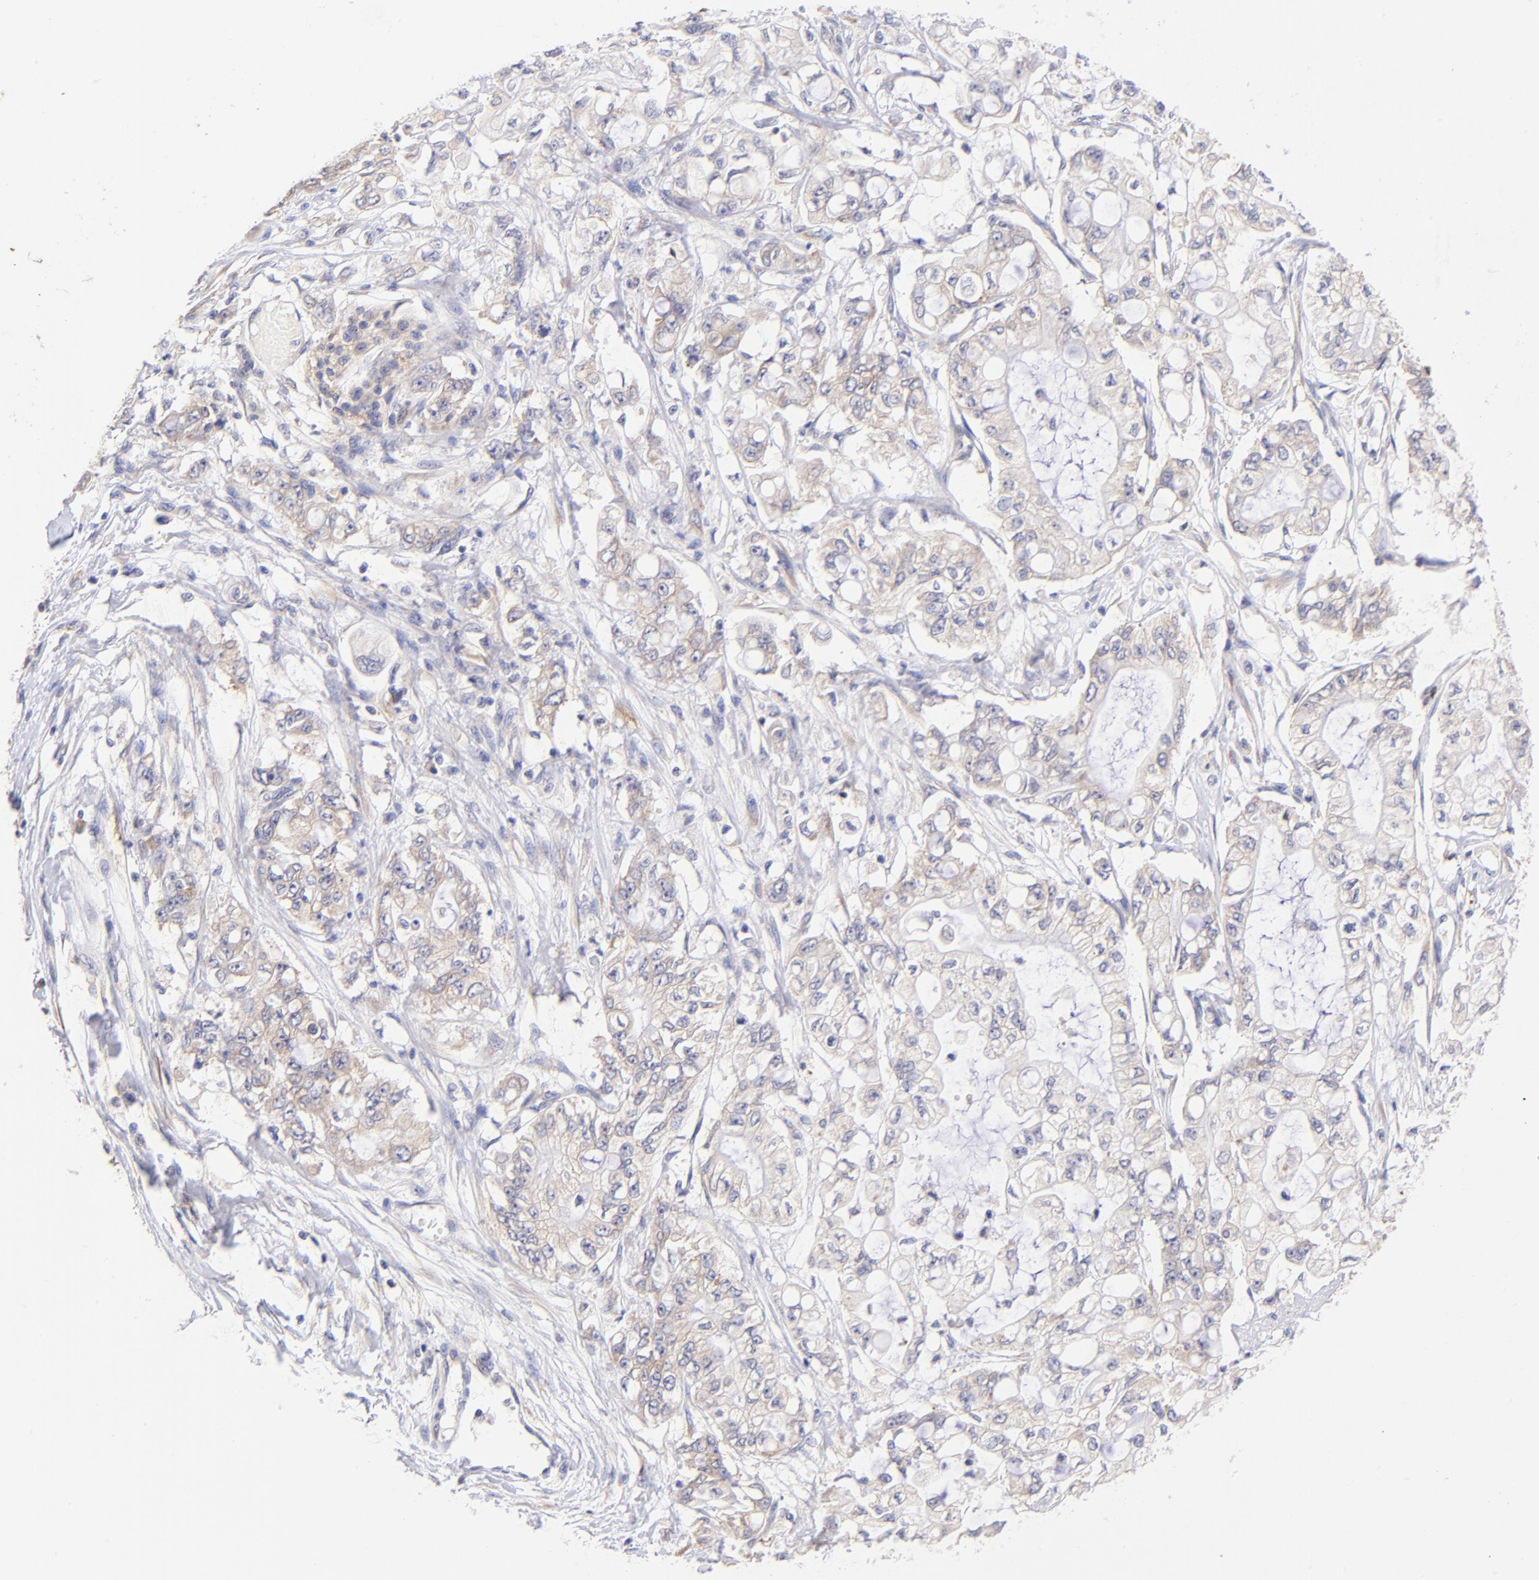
{"staining": {"intensity": "weak", "quantity": "25%-75%", "location": "cytoplasmic/membranous"}, "tissue": "pancreatic cancer", "cell_type": "Tumor cells", "image_type": "cancer", "snomed": [{"axis": "morphology", "description": "Adenocarcinoma, NOS"}, {"axis": "topography", "description": "Pancreas"}], "caption": "Pancreatic cancer (adenocarcinoma) stained for a protein (brown) exhibits weak cytoplasmic/membranous positive expression in approximately 25%-75% of tumor cells.", "gene": "RPL11", "patient": {"sex": "male", "age": 79}}